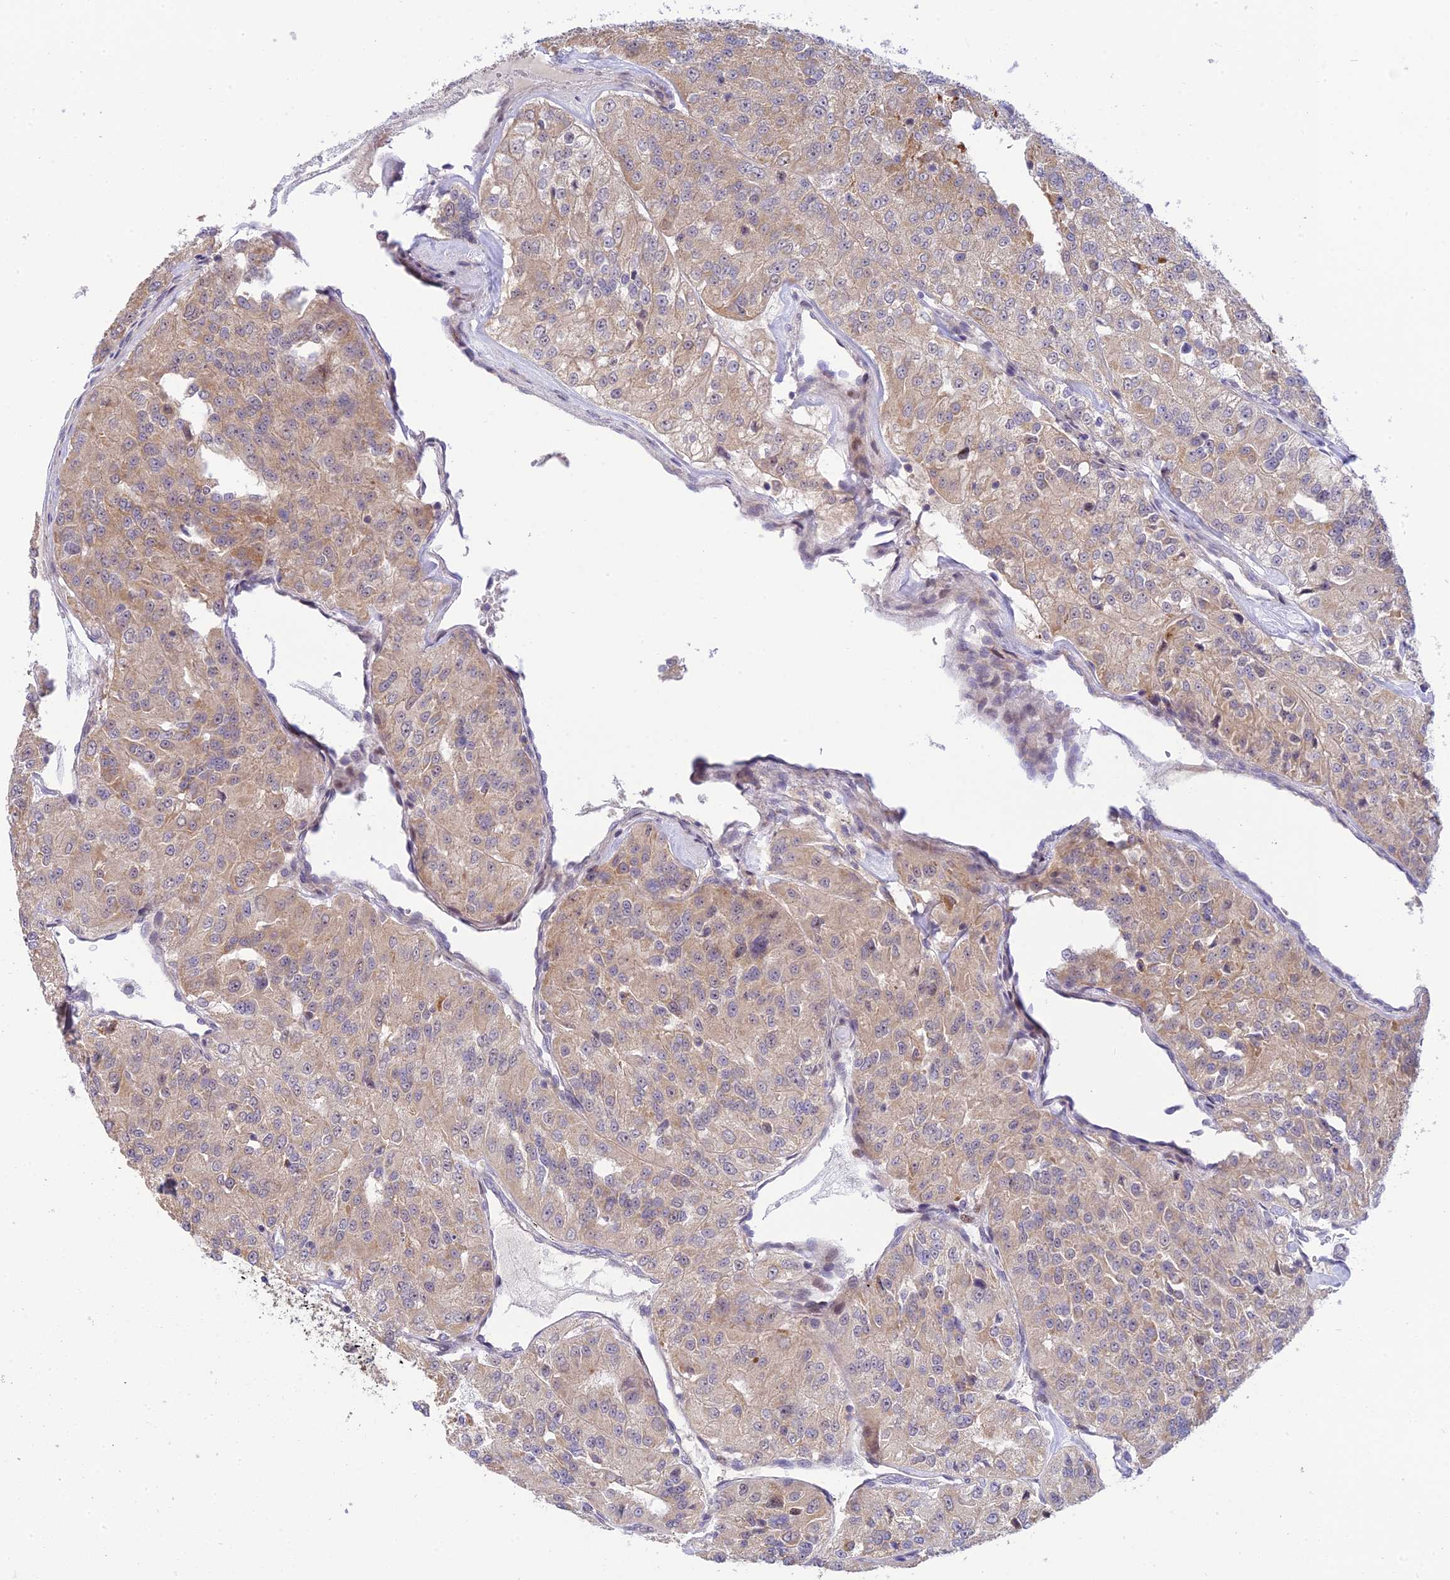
{"staining": {"intensity": "weak", "quantity": "25%-75%", "location": "cytoplasmic/membranous"}, "tissue": "renal cancer", "cell_type": "Tumor cells", "image_type": "cancer", "snomed": [{"axis": "morphology", "description": "Adenocarcinoma, NOS"}, {"axis": "topography", "description": "Kidney"}], "caption": "Immunohistochemical staining of adenocarcinoma (renal) shows low levels of weak cytoplasmic/membranous expression in approximately 25%-75% of tumor cells.", "gene": "ZNF584", "patient": {"sex": "female", "age": 63}}